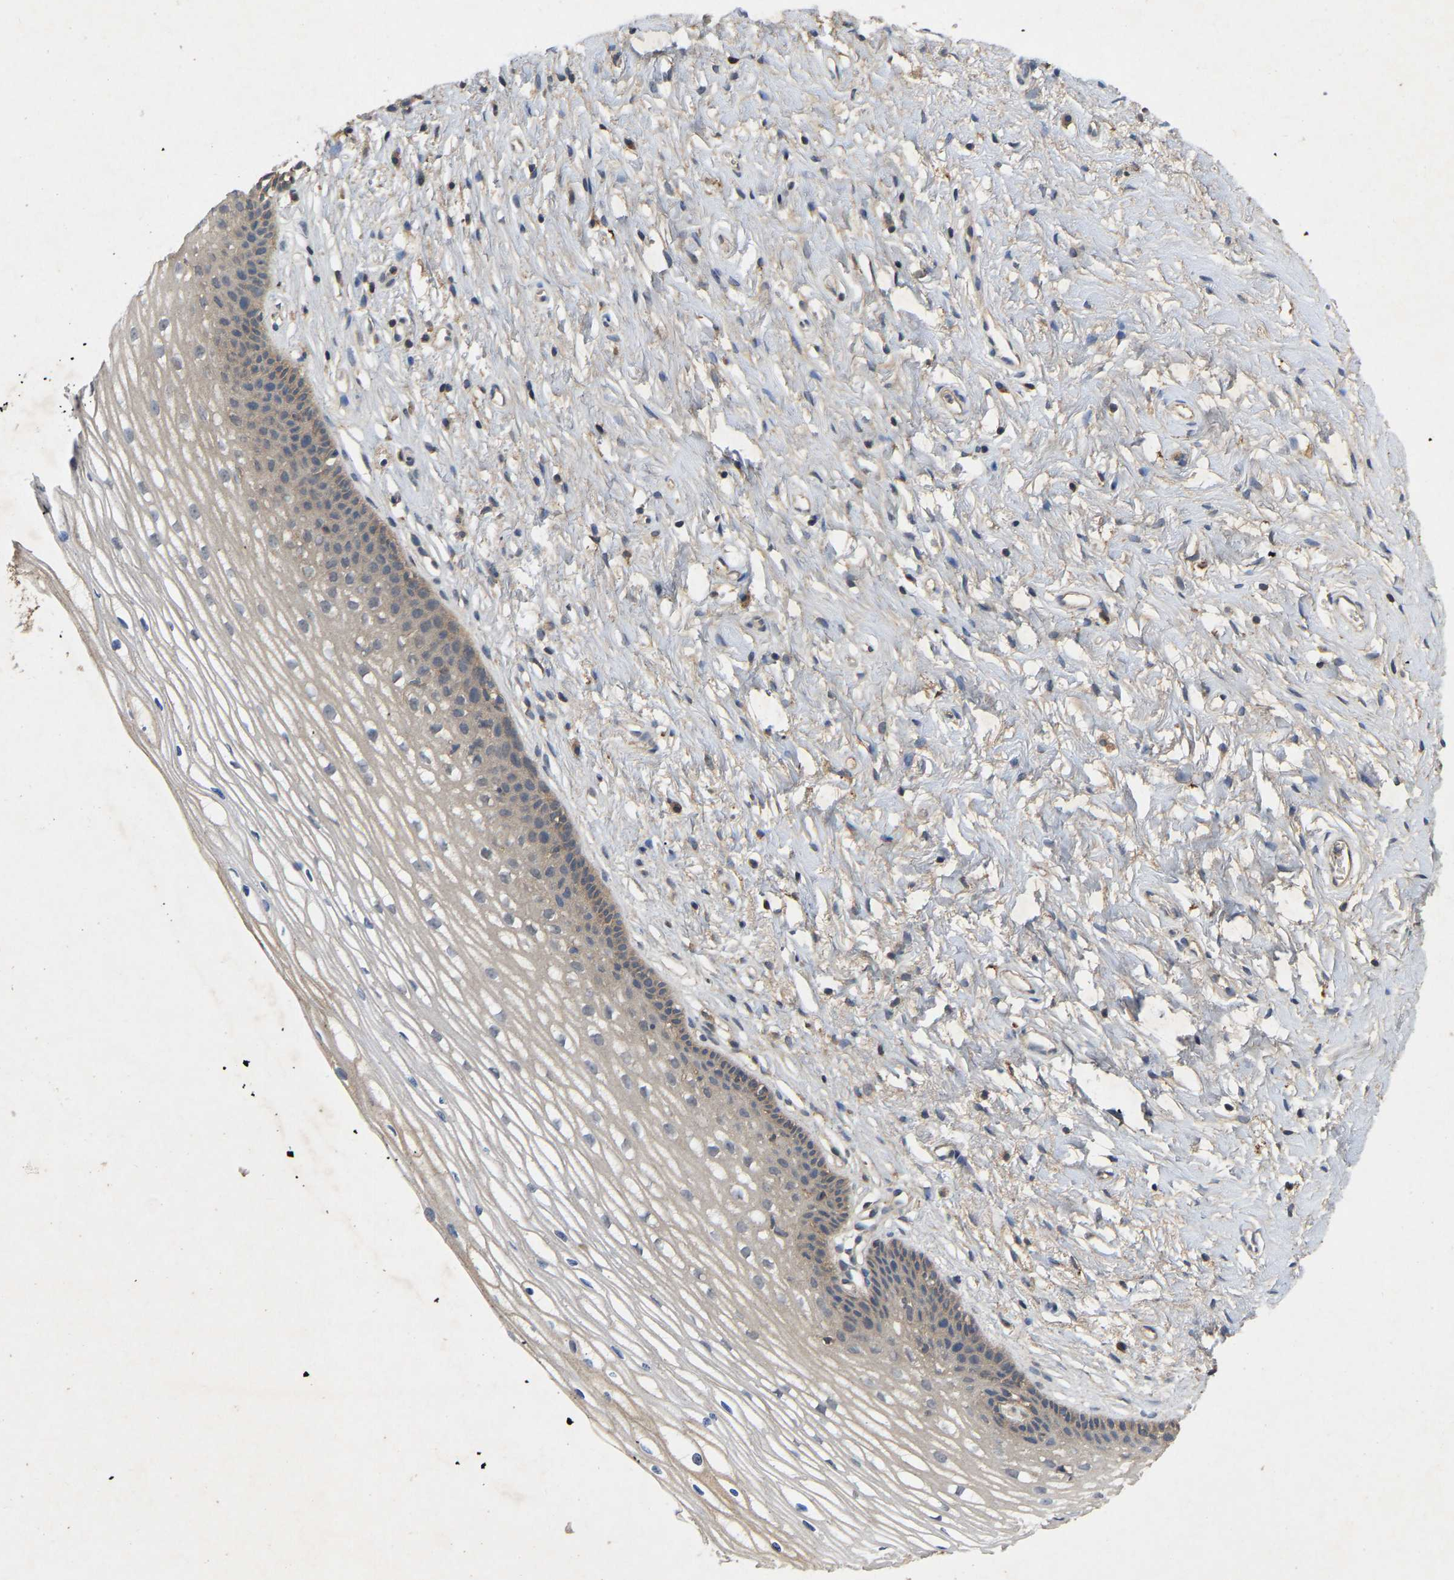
{"staining": {"intensity": "moderate", "quantity": "25%-75%", "location": "cytoplasmic/membranous"}, "tissue": "cervix", "cell_type": "Glandular cells", "image_type": "normal", "snomed": [{"axis": "morphology", "description": "Normal tissue, NOS"}, {"axis": "topography", "description": "Cervix"}], "caption": "Immunohistochemistry (IHC) micrograph of normal human cervix stained for a protein (brown), which exhibits medium levels of moderate cytoplasmic/membranous positivity in approximately 25%-75% of glandular cells.", "gene": "LPAR2", "patient": {"sex": "female", "age": 77}}